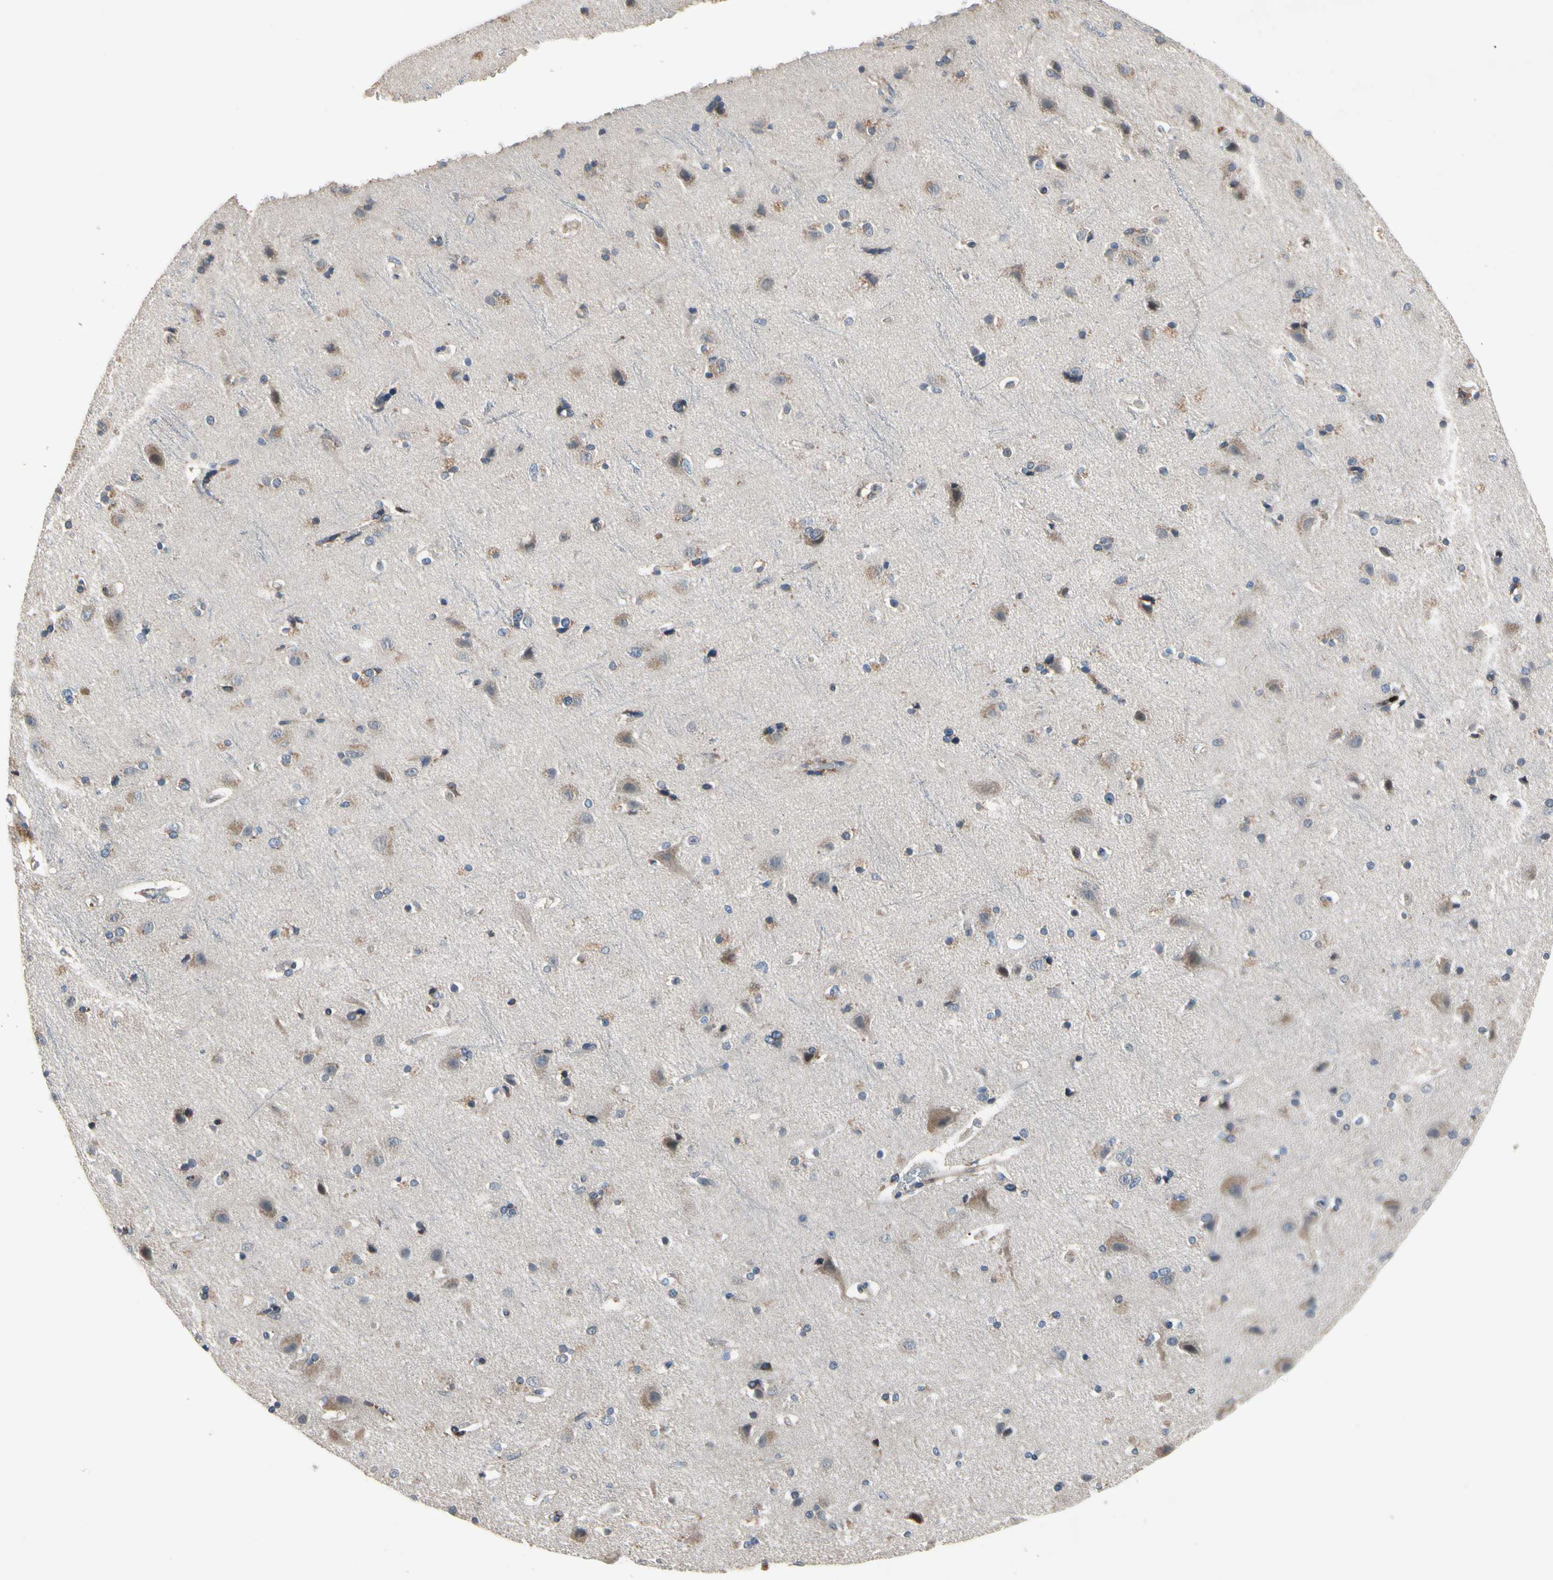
{"staining": {"intensity": "weak", "quantity": "<25%", "location": "cytoplasmic/membranous"}, "tissue": "cerebral cortex", "cell_type": "Endothelial cells", "image_type": "normal", "snomed": [{"axis": "morphology", "description": "Normal tissue, NOS"}, {"axis": "topography", "description": "Cerebral cortex"}], "caption": "Endothelial cells show no significant protein expression in unremarkable cerebral cortex. Nuclei are stained in blue.", "gene": "TBX21", "patient": {"sex": "female", "age": 54}}